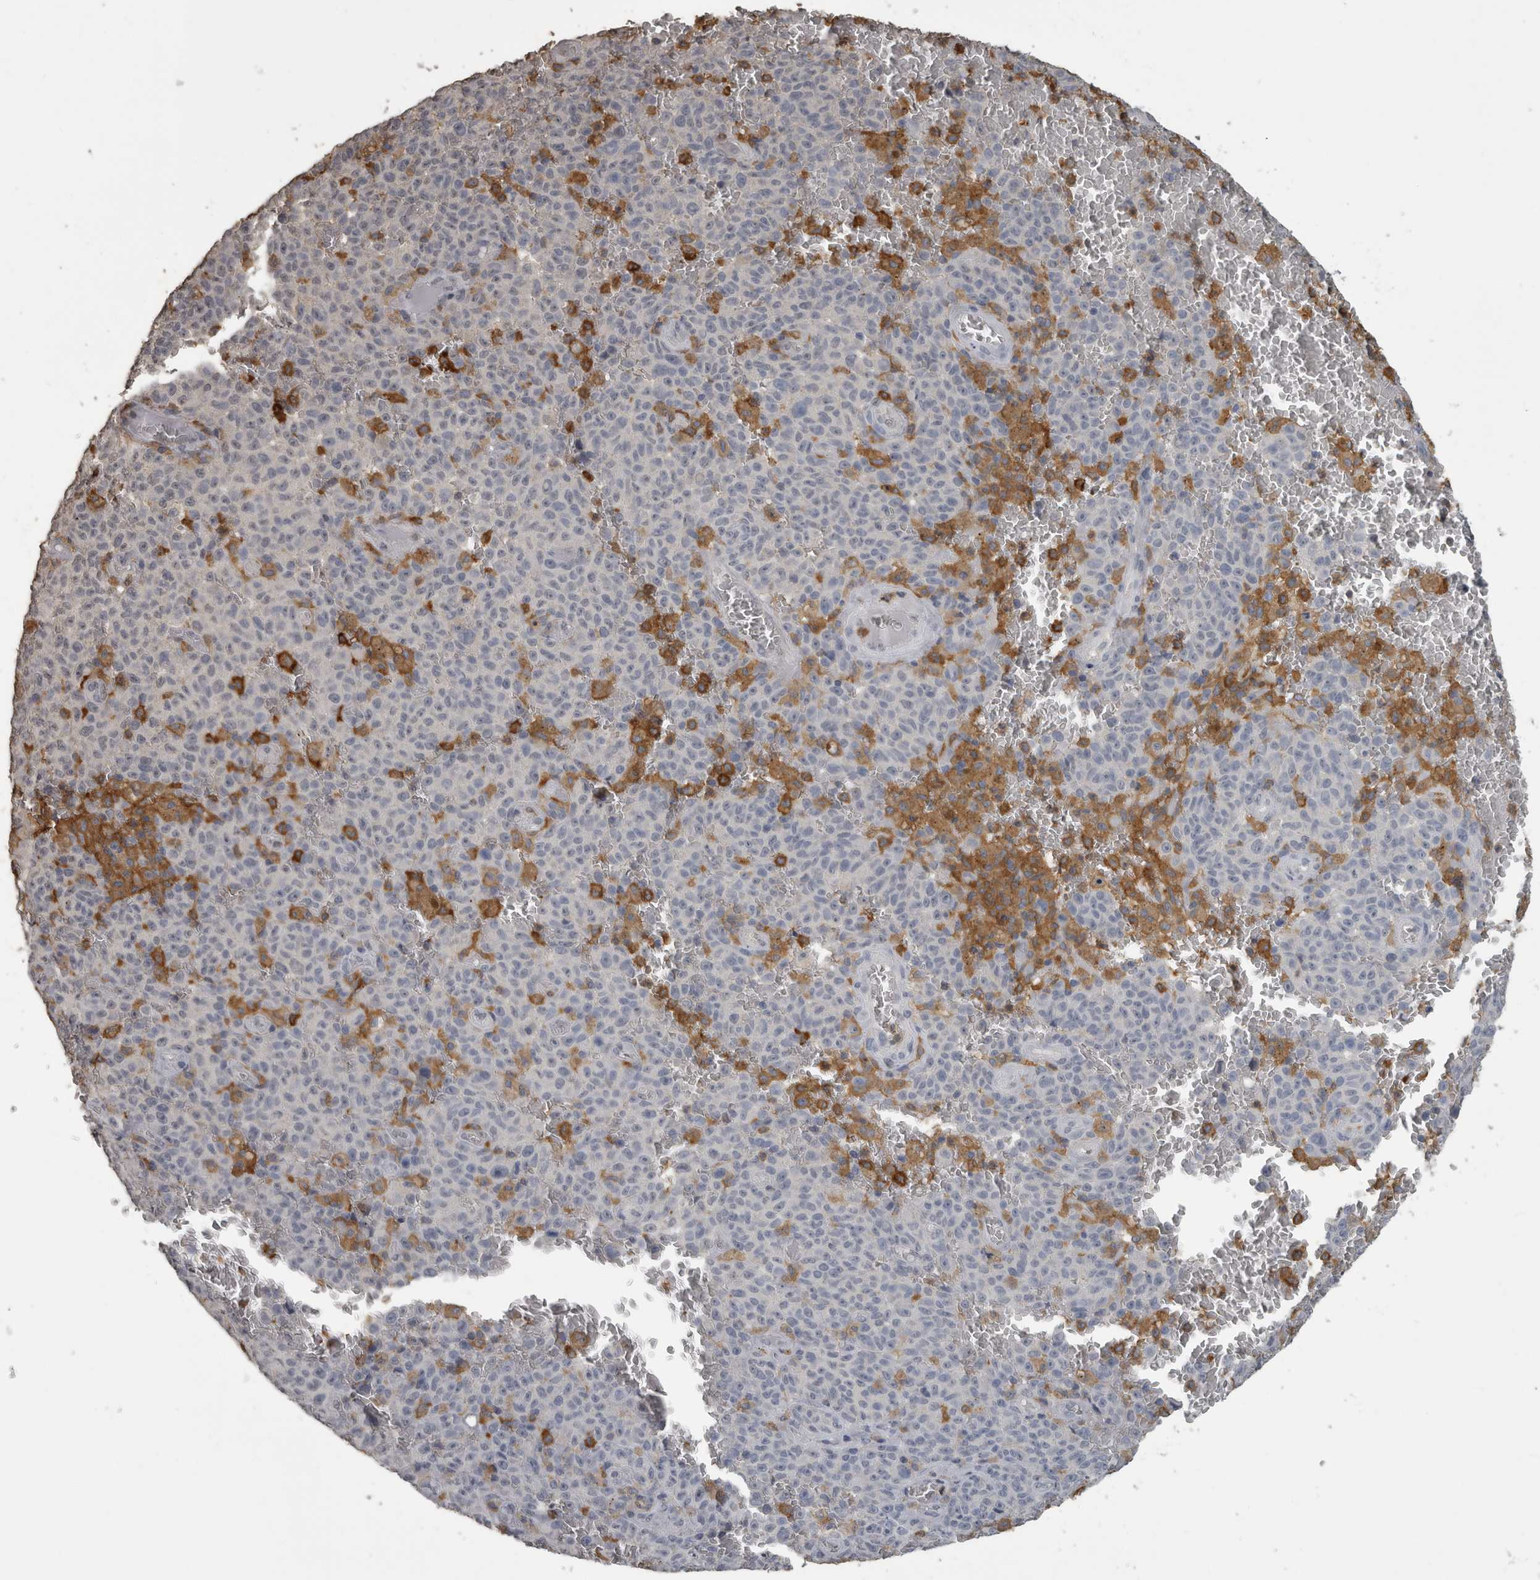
{"staining": {"intensity": "negative", "quantity": "none", "location": "none"}, "tissue": "melanoma", "cell_type": "Tumor cells", "image_type": "cancer", "snomed": [{"axis": "morphology", "description": "Malignant melanoma, NOS"}, {"axis": "topography", "description": "Skin"}], "caption": "High power microscopy image of an immunohistochemistry (IHC) histopathology image of malignant melanoma, revealing no significant expression in tumor cells. (DAB (3,3'-diaminobenzidine) IHC with hematoxylin counter stain).", "gene": "PIK3AP1", "patient": {"sex": "female", "age": 82}}